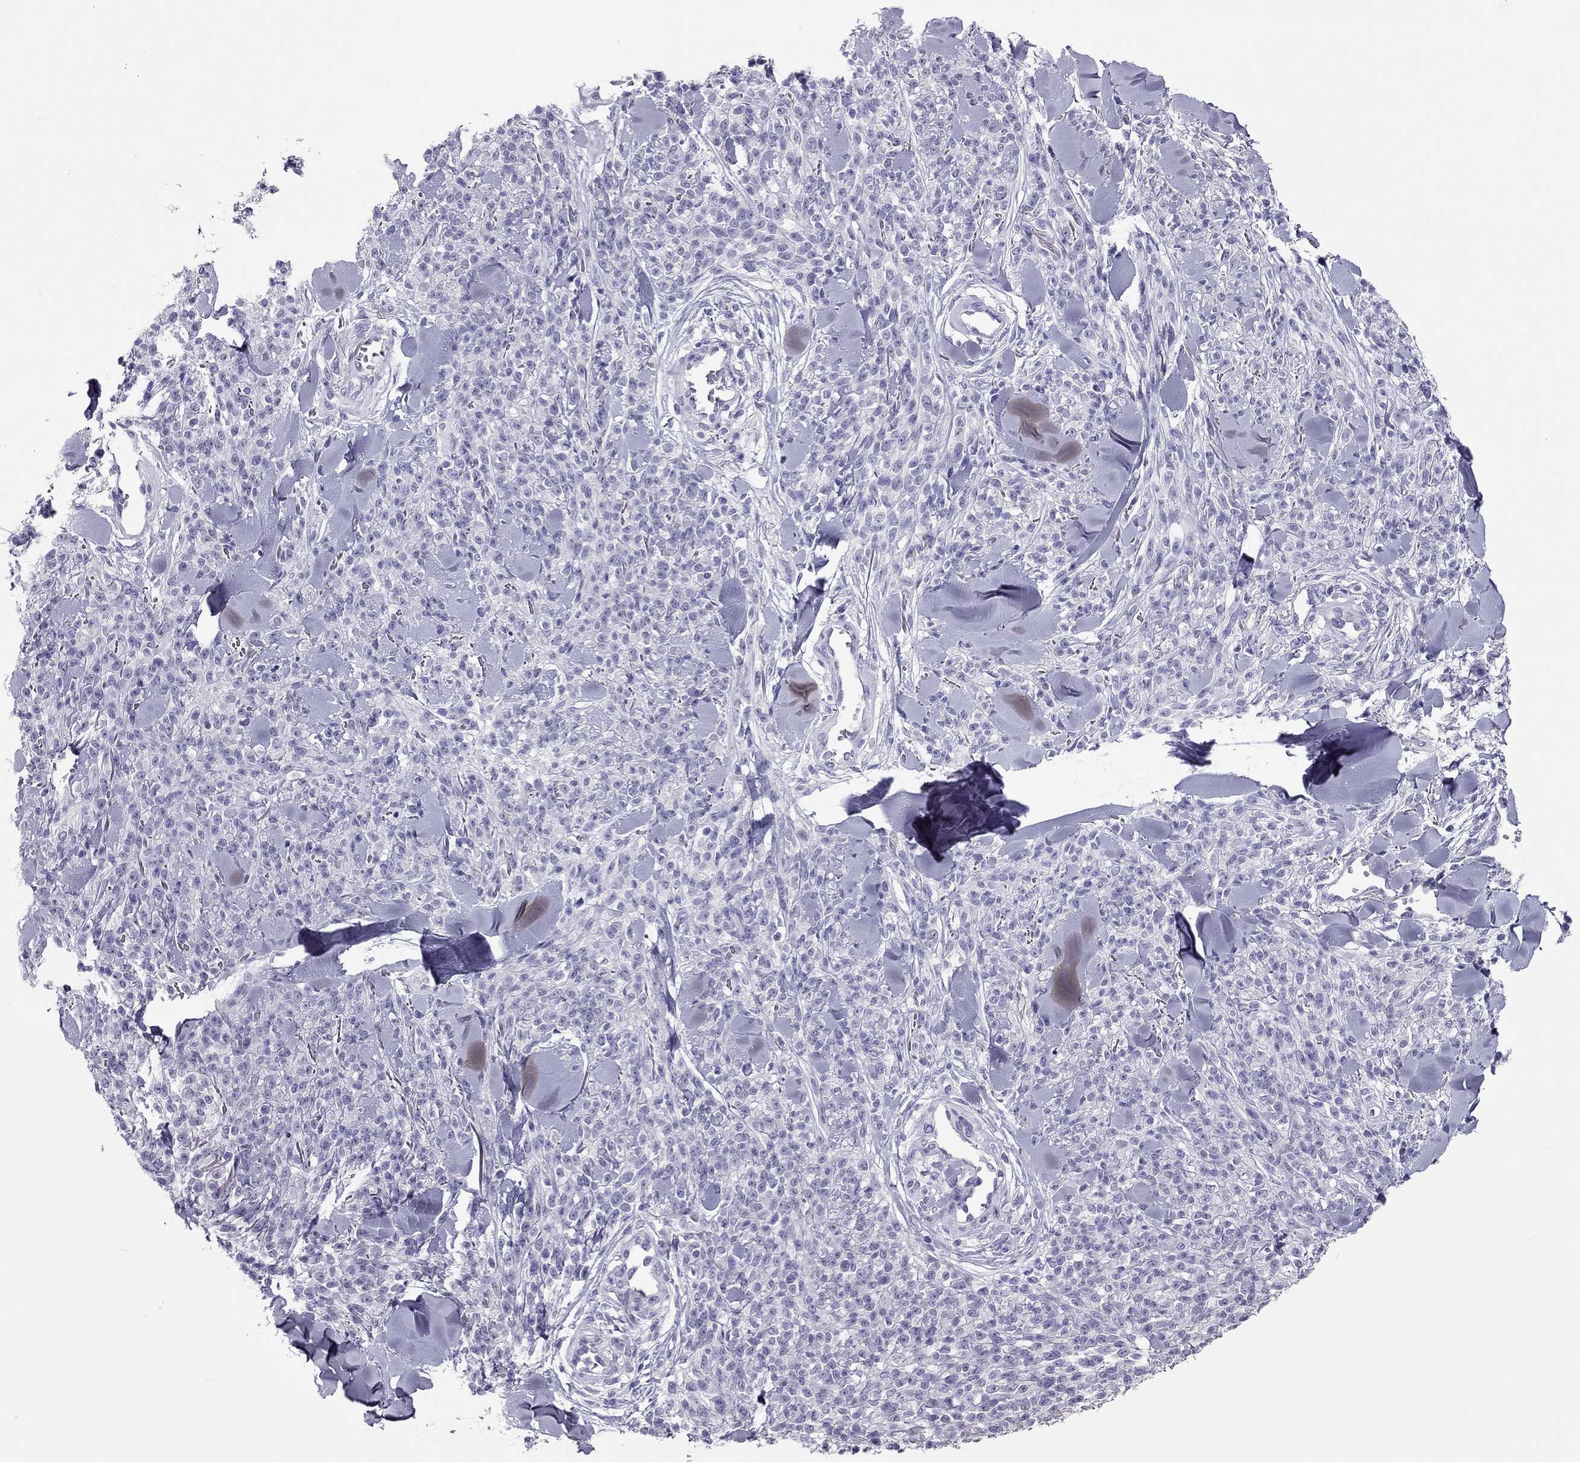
{"staining": {"intensity": "negative", "quantity": "none", "location": "none"}, "tissue": "melanoma", "cell_type": "Tumor cells", "image_type": "cancer", "snomed": [{"axis": "morphology", "description": "Malignant melanoma, NOS"}, {"axis": "topography", "description": "Skin"}, {"axis": "topography", "description": "Skin of trunk"}], "caption": "High magnification brightfield microscopy of malignant melanoma stained with DAB (brown) and counterstained with hematoxylin (blue): tumor cells show no significant expression. Nuclei are stained in blue.", "gene": "PDE6A", "patient": {"sex": "male", "age": 74}}